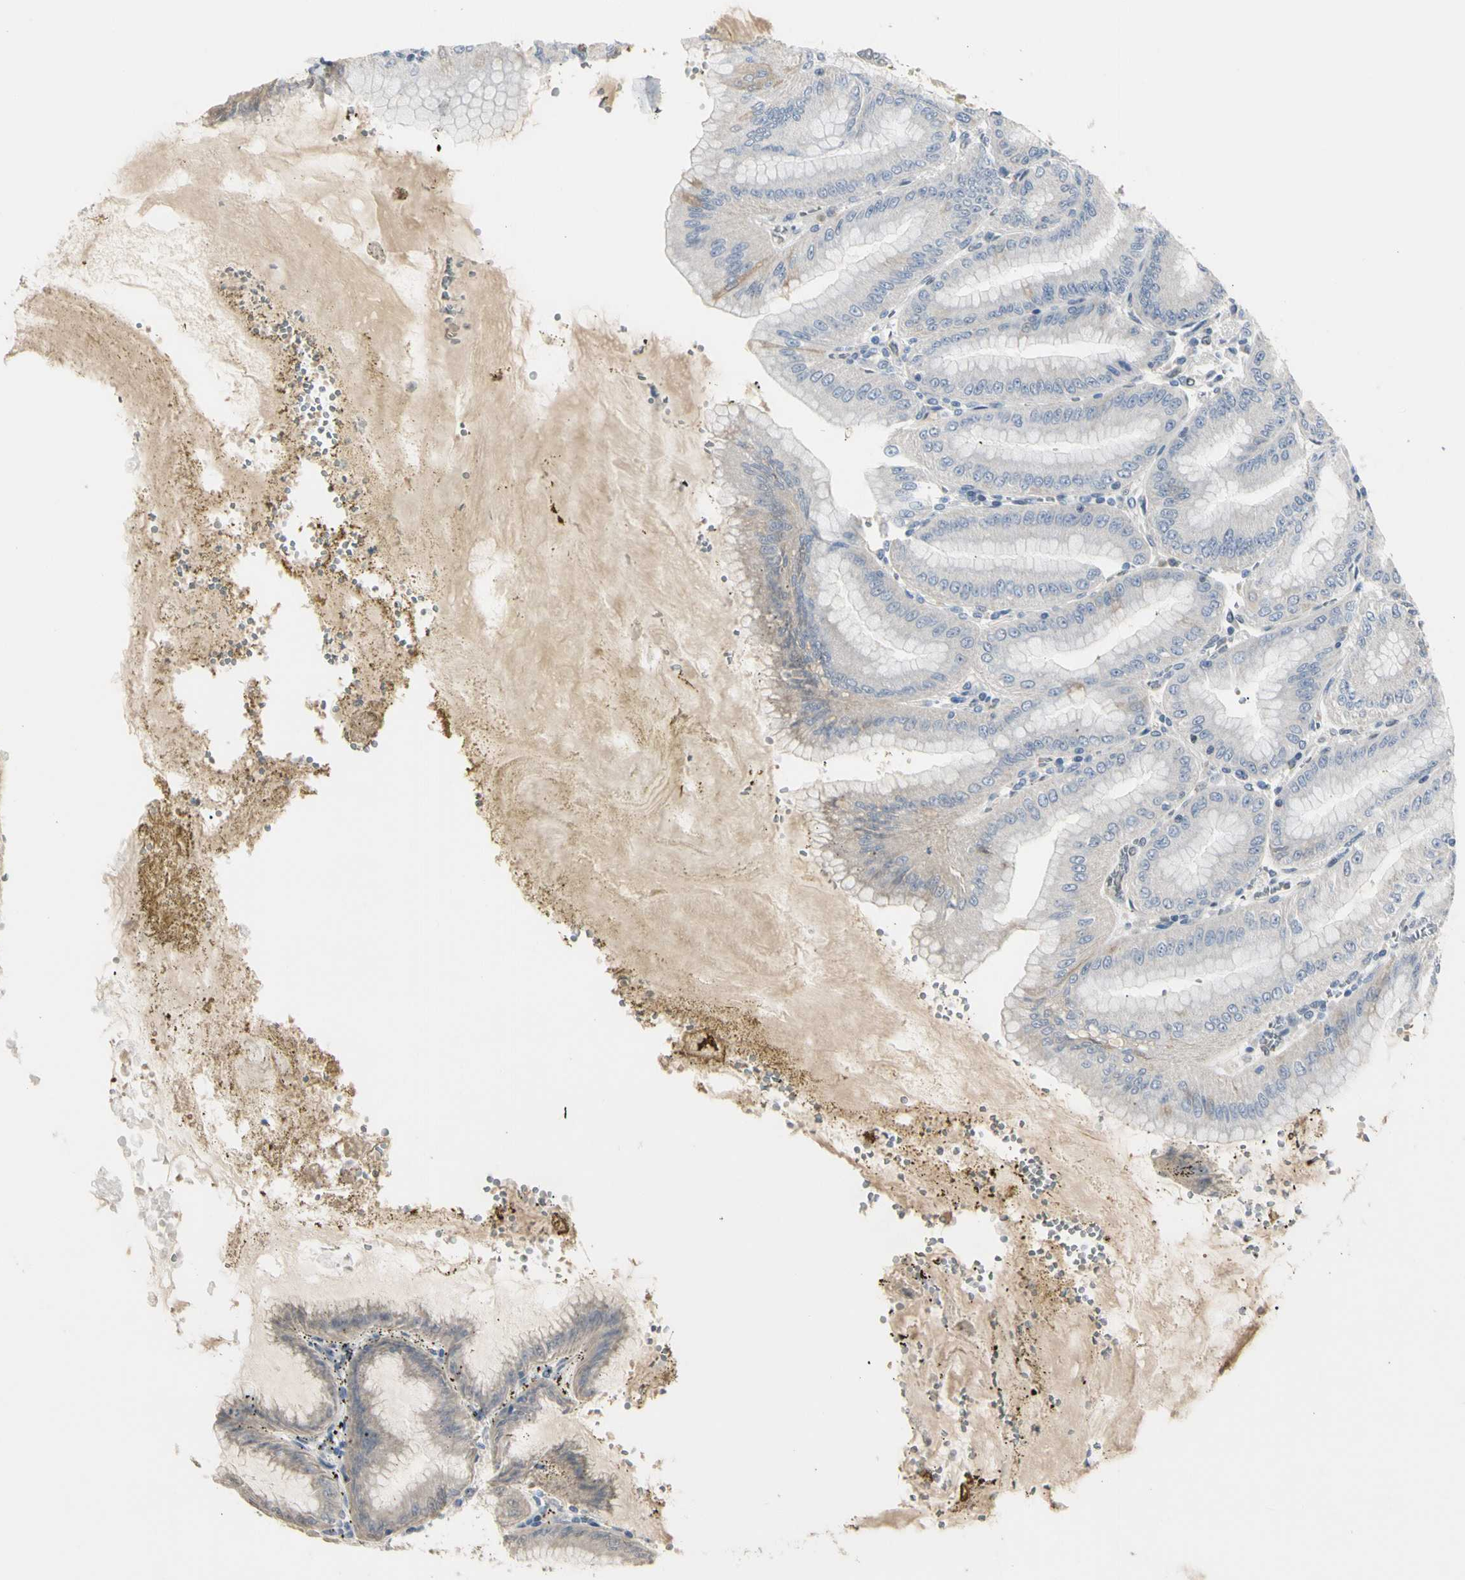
{"staining": {"intensity": "moderate", "quantity": "<25%", "location": "cytoplasmic/membranous"}, "tissue": "stomach", "cell_type": "Glandular cells", "image_type": "normal", "snomed": [{"axis": "morphology", "description": "Normal tissue, NOS"}, {"axis": "topography", "description": "Stomach, lower"}], "caption": "IHC photomicrograph of benign stomach stained for a protein (brown), which displays low levels of moderate cytoplasmic/membranous expression in about <25% of glandular cells.", "gene": "GREM1", "patient": {"sex": "male", "age": 71}}